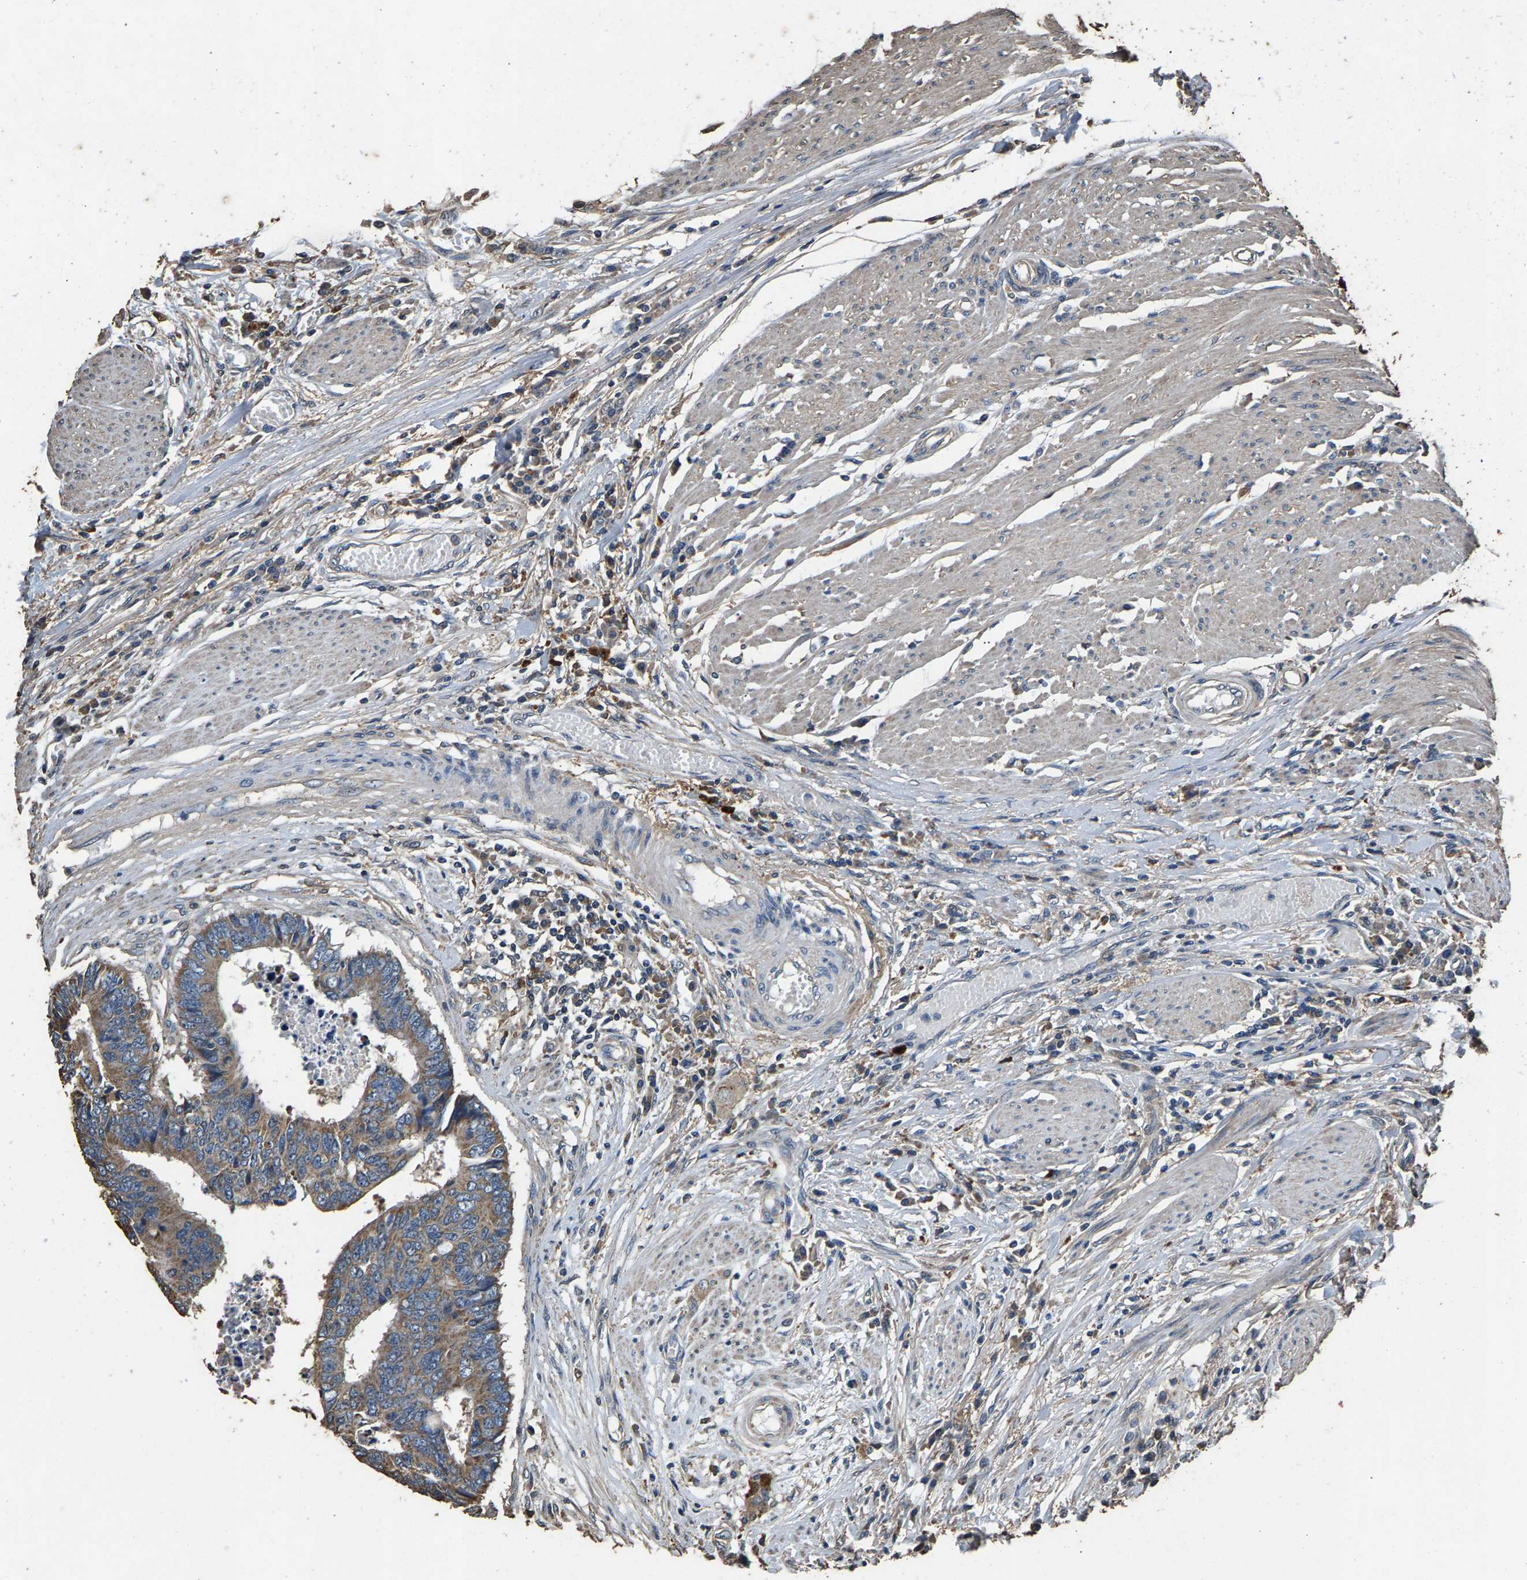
{"staining": {"intensity": "moderate", "quantity": ">75%", "location": "cytoplasmic/membranous"}, "tissue": "colorectal cancer", "cell_type": "Tumor cells", "image_type": "cancer", "snomed": [{"axis": "morphology", "description": "Adenocarcinoma, NOS"}, {"axis": "topography", "description": "Rectum"}], "caption": "This is an image of immunohistochemistry (IHC) staining of colorectal cancer (adenocarcinoma), which shows moderate staining in the cytoplasmic/membranous of tumor cells.", "gene": "MRPL27", "patient": {"sex": "male", "age": 84}}